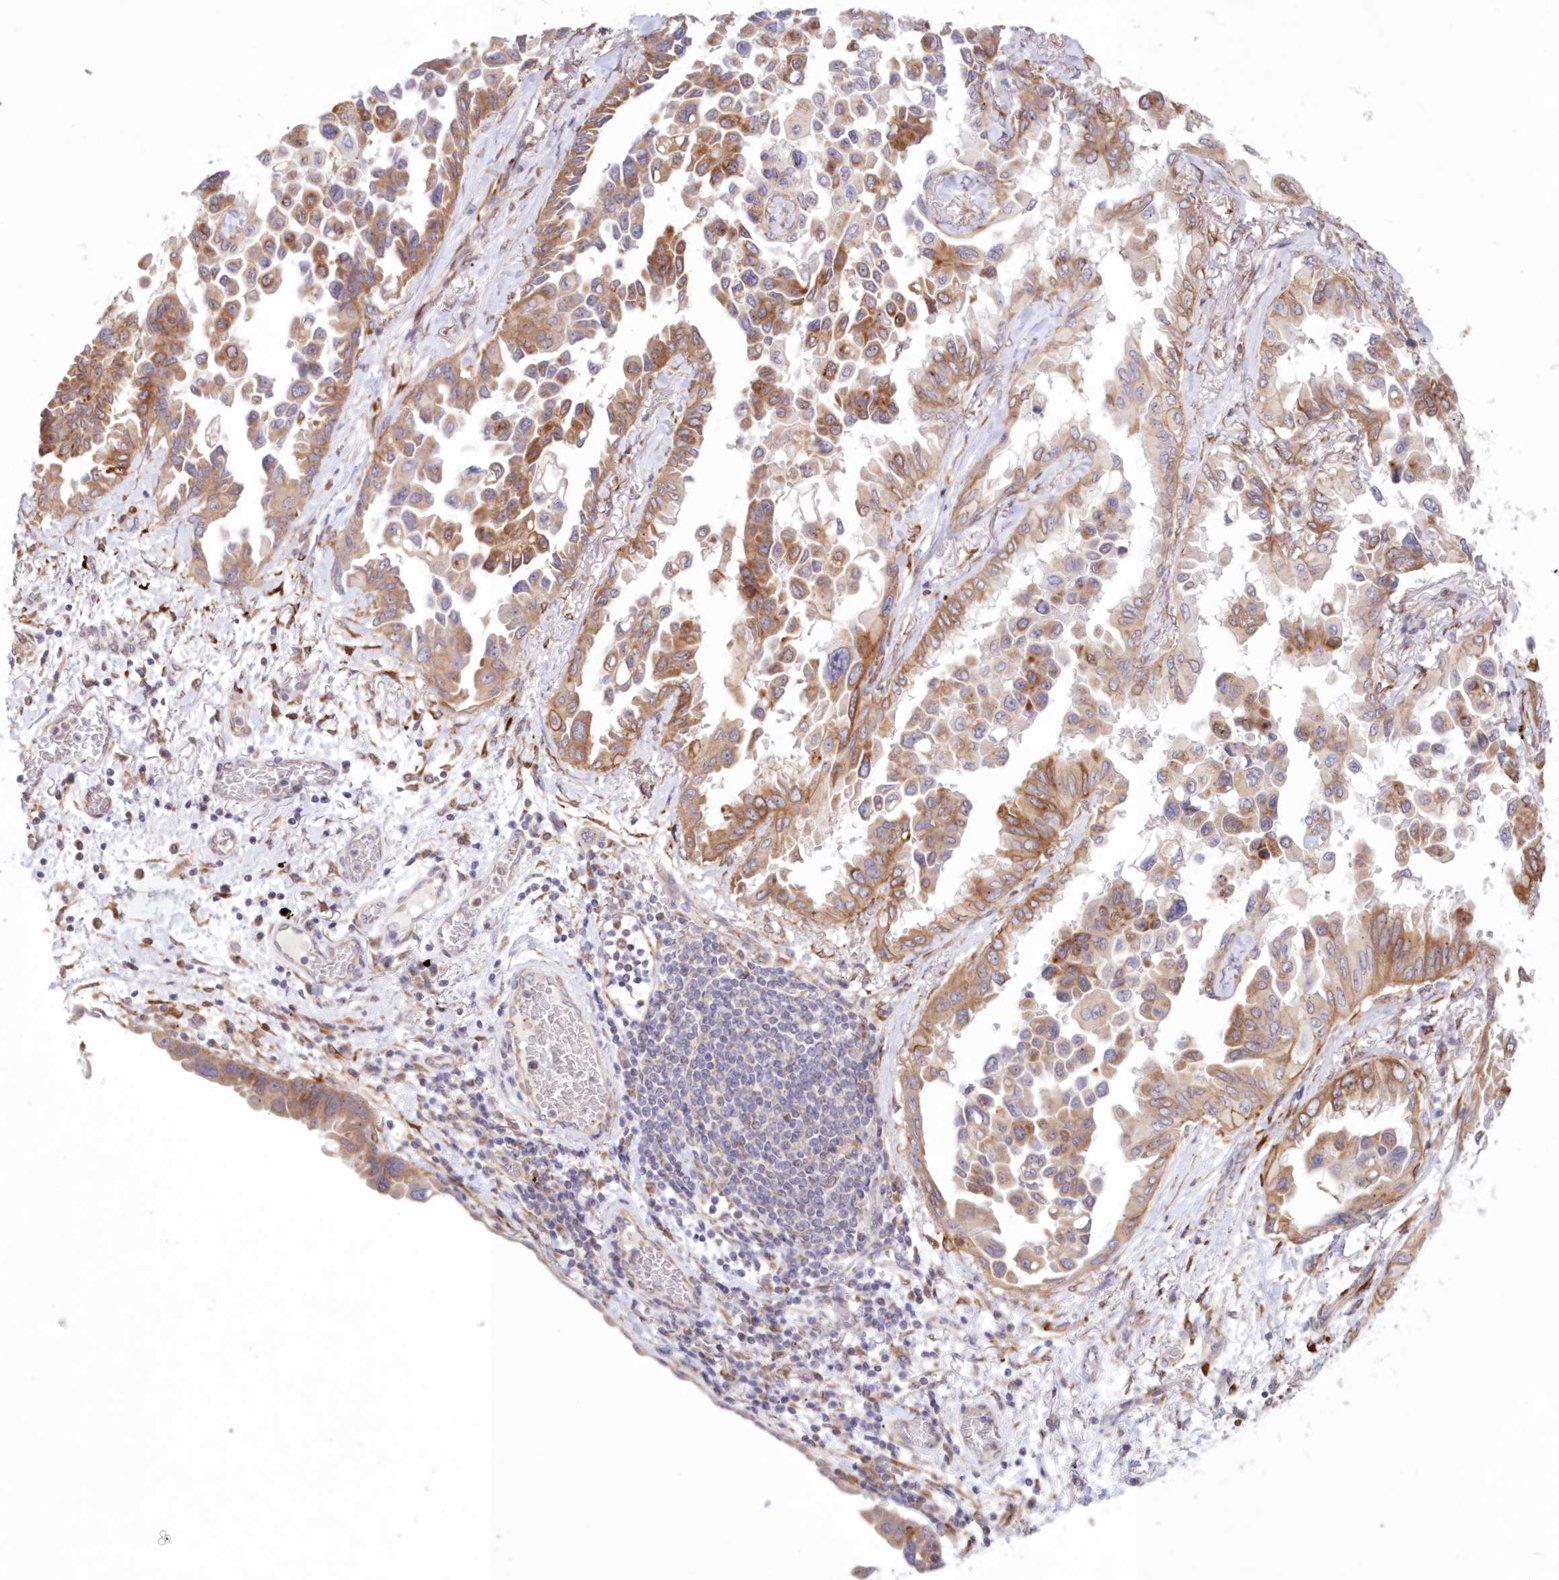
{"staining": {"intensity": "moderate", "quantity": ">75%", "location": "cytoplasmic/membranous"}, "tissue": "lung cancer", "cell_type": "Tumor cells", "image_type": "cancer", "snomed": [{"axis": "morphology", "description": "Adenocarcinoma, NOS"}, {"axis": "topography", "description": "Lung"}], "caption": "Immunohistochemical staining of lung cancer (adenocarcinoma) reveals medium levels of moderate cytoplasmic/membranous expression in about >75% of tumor cells. The staining was performed using DAB, with brown indicating positive protein expression. Nuclei are stained blue with hematoxylin.", "gene": "PCYOX1L", "patient": {"sex": "female", "age": 67}}